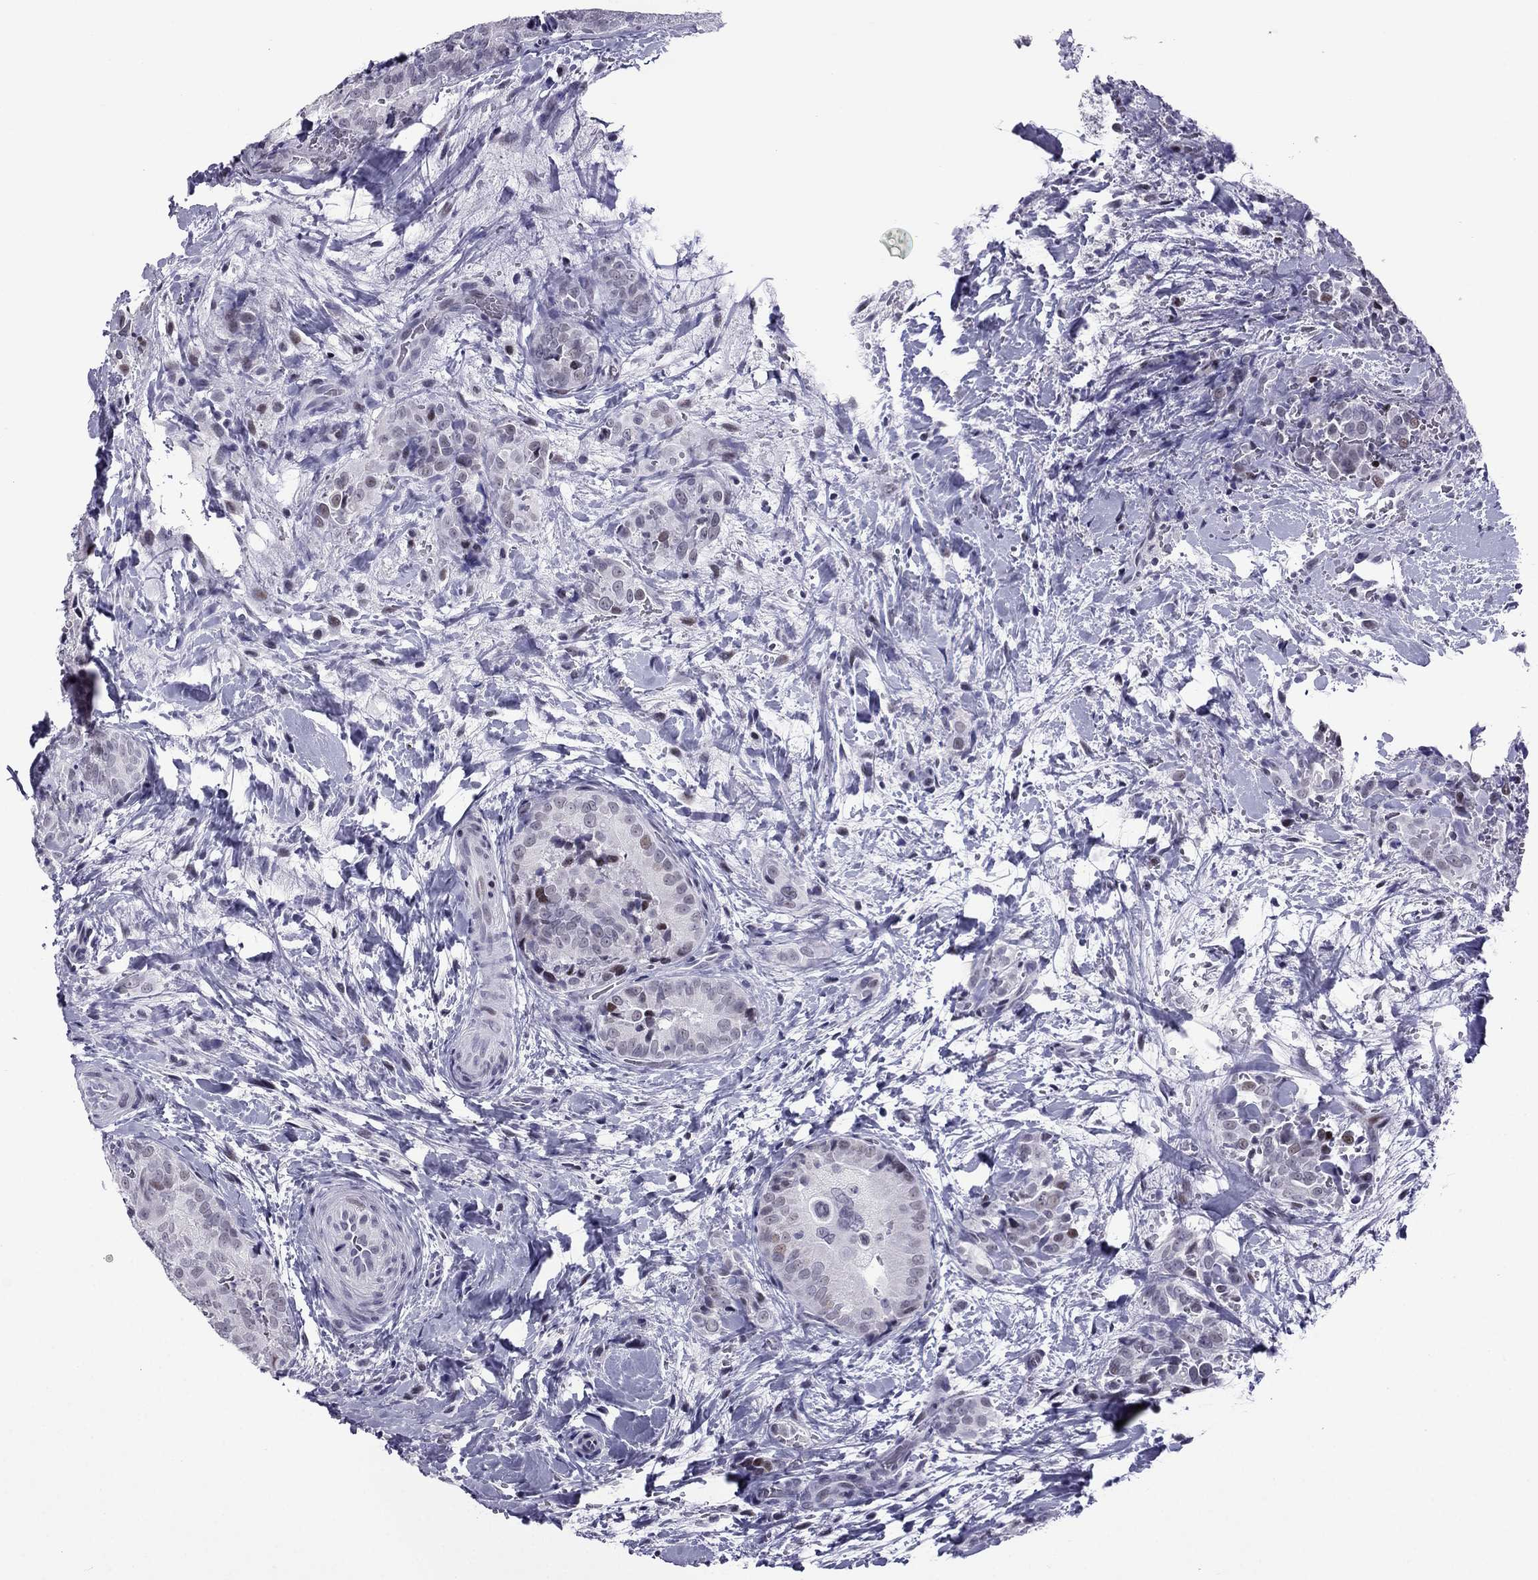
{"staining": {"intensity": "weak", "quantity": "<25%", "location": "nuclear"}, "tissue": "thyroid cancer", "cell_type": "Tumor cells", "image_type": "cancer", "snomed": [{"axis": "morphology", "description": "Papillary adenocarcinoma, NOS"}, {"axis": "topography", "description": "Thyroid gland"}], "caption": "There is no significant positivity in tumor cells of thyroid cancer (papillary adenocarcinoma). The staining is performed using DAB (3,3'-diaminobenzidine) brown chromogen with nuclei counter-stained in using hematoxylin.", "gene": "MYLK3", "patient": {"sex": "male", "age": 61}}